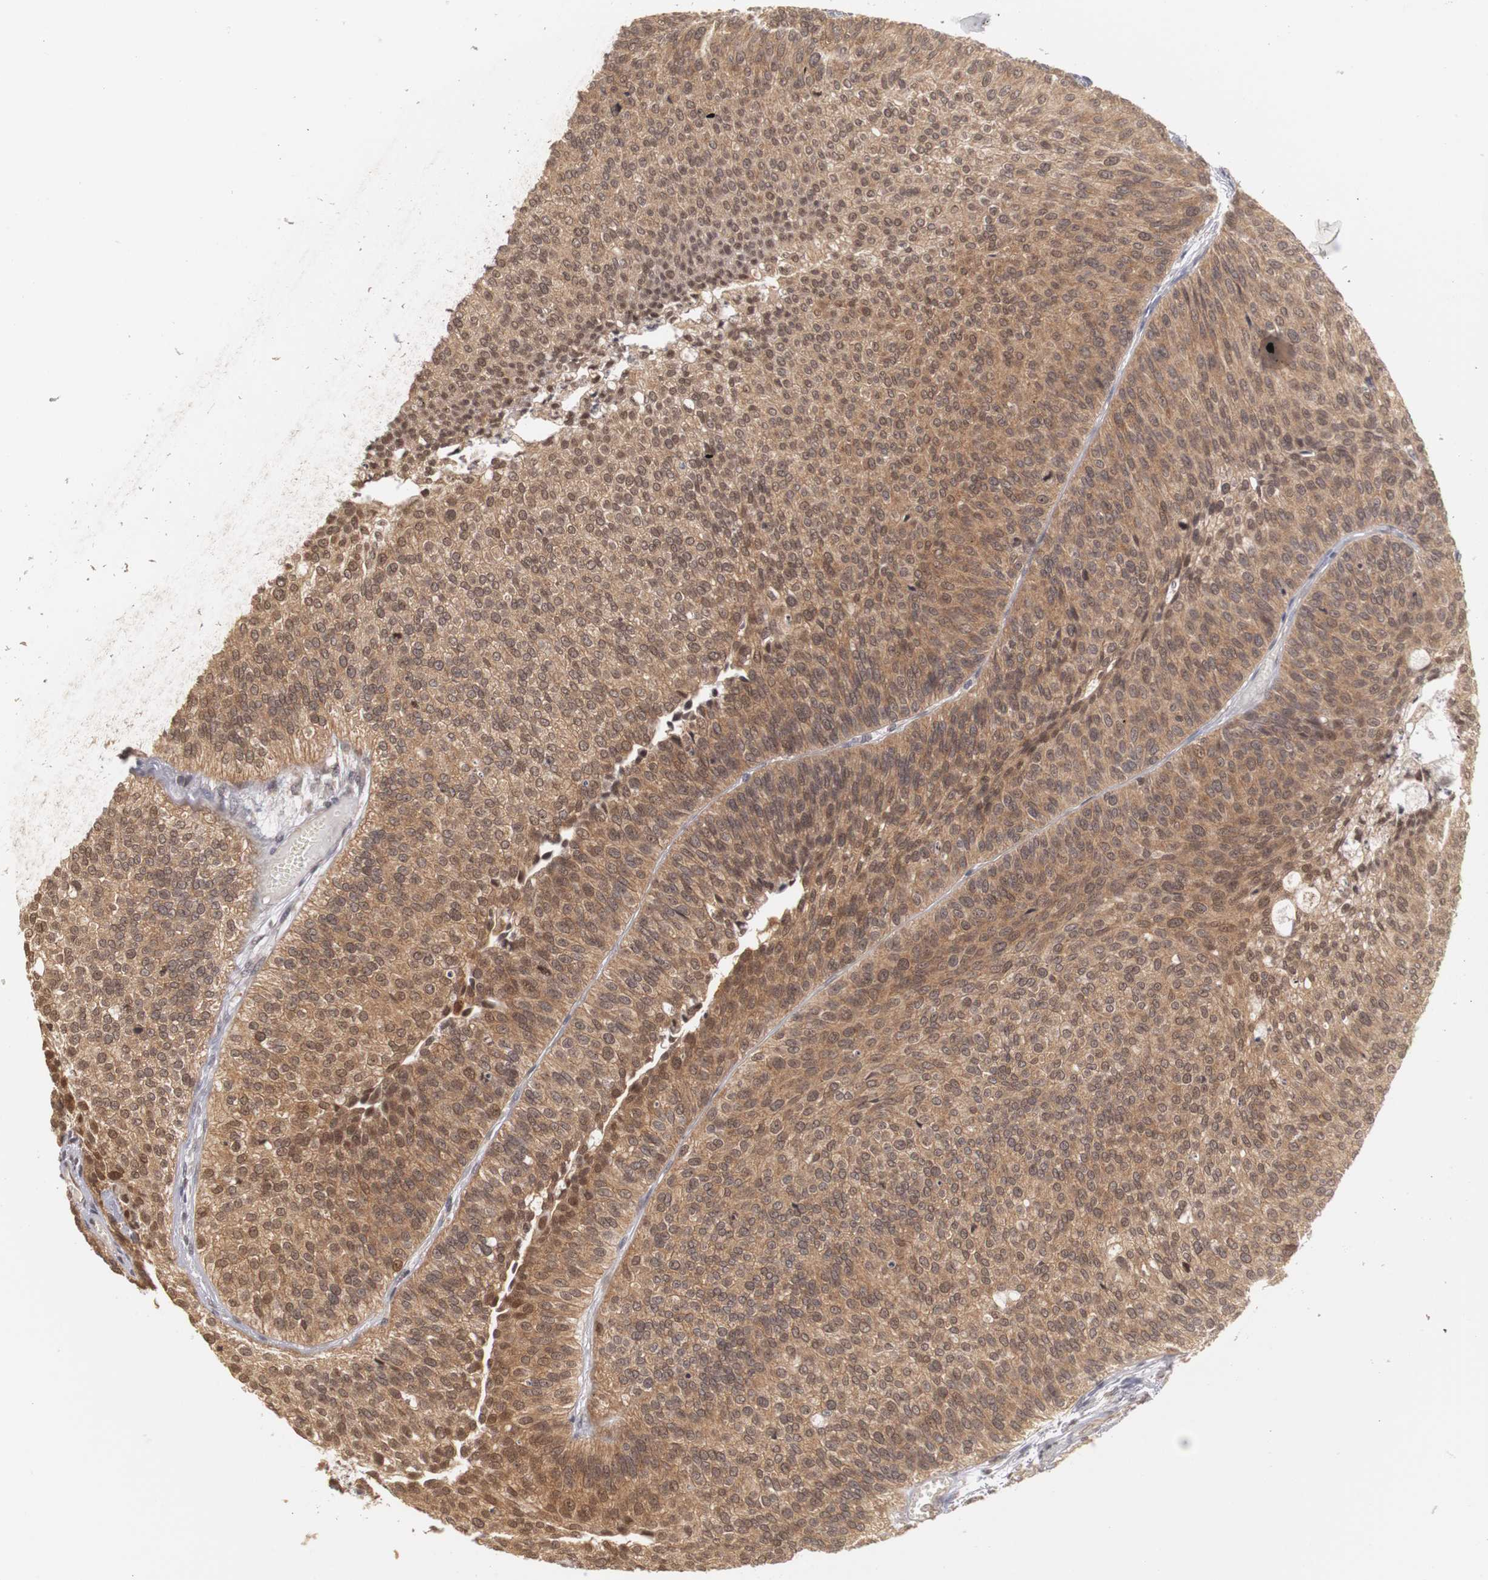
{"staining": {"intensity": "moderate", "quantity": ">75%", "location": "cytoplasmic/membranous,nuclear"}, "tissue": "urothelial cancer", "cell_type": "Tumor cells", "image_type": "cancer", "snomed": [{"axis": "morphology", "description": "Urothelial carcinoma, Low grade"}, {"axis": "topography", "description": "Urinary bladder"}], "caption": "Protein staining shows moderate cytoplasmic/membranous and nuclear expression in about >75% of tumor cells in urothelial cancer.", "gene": "PLEKHA1", "patient": {"sex": "male", "age": 84}}